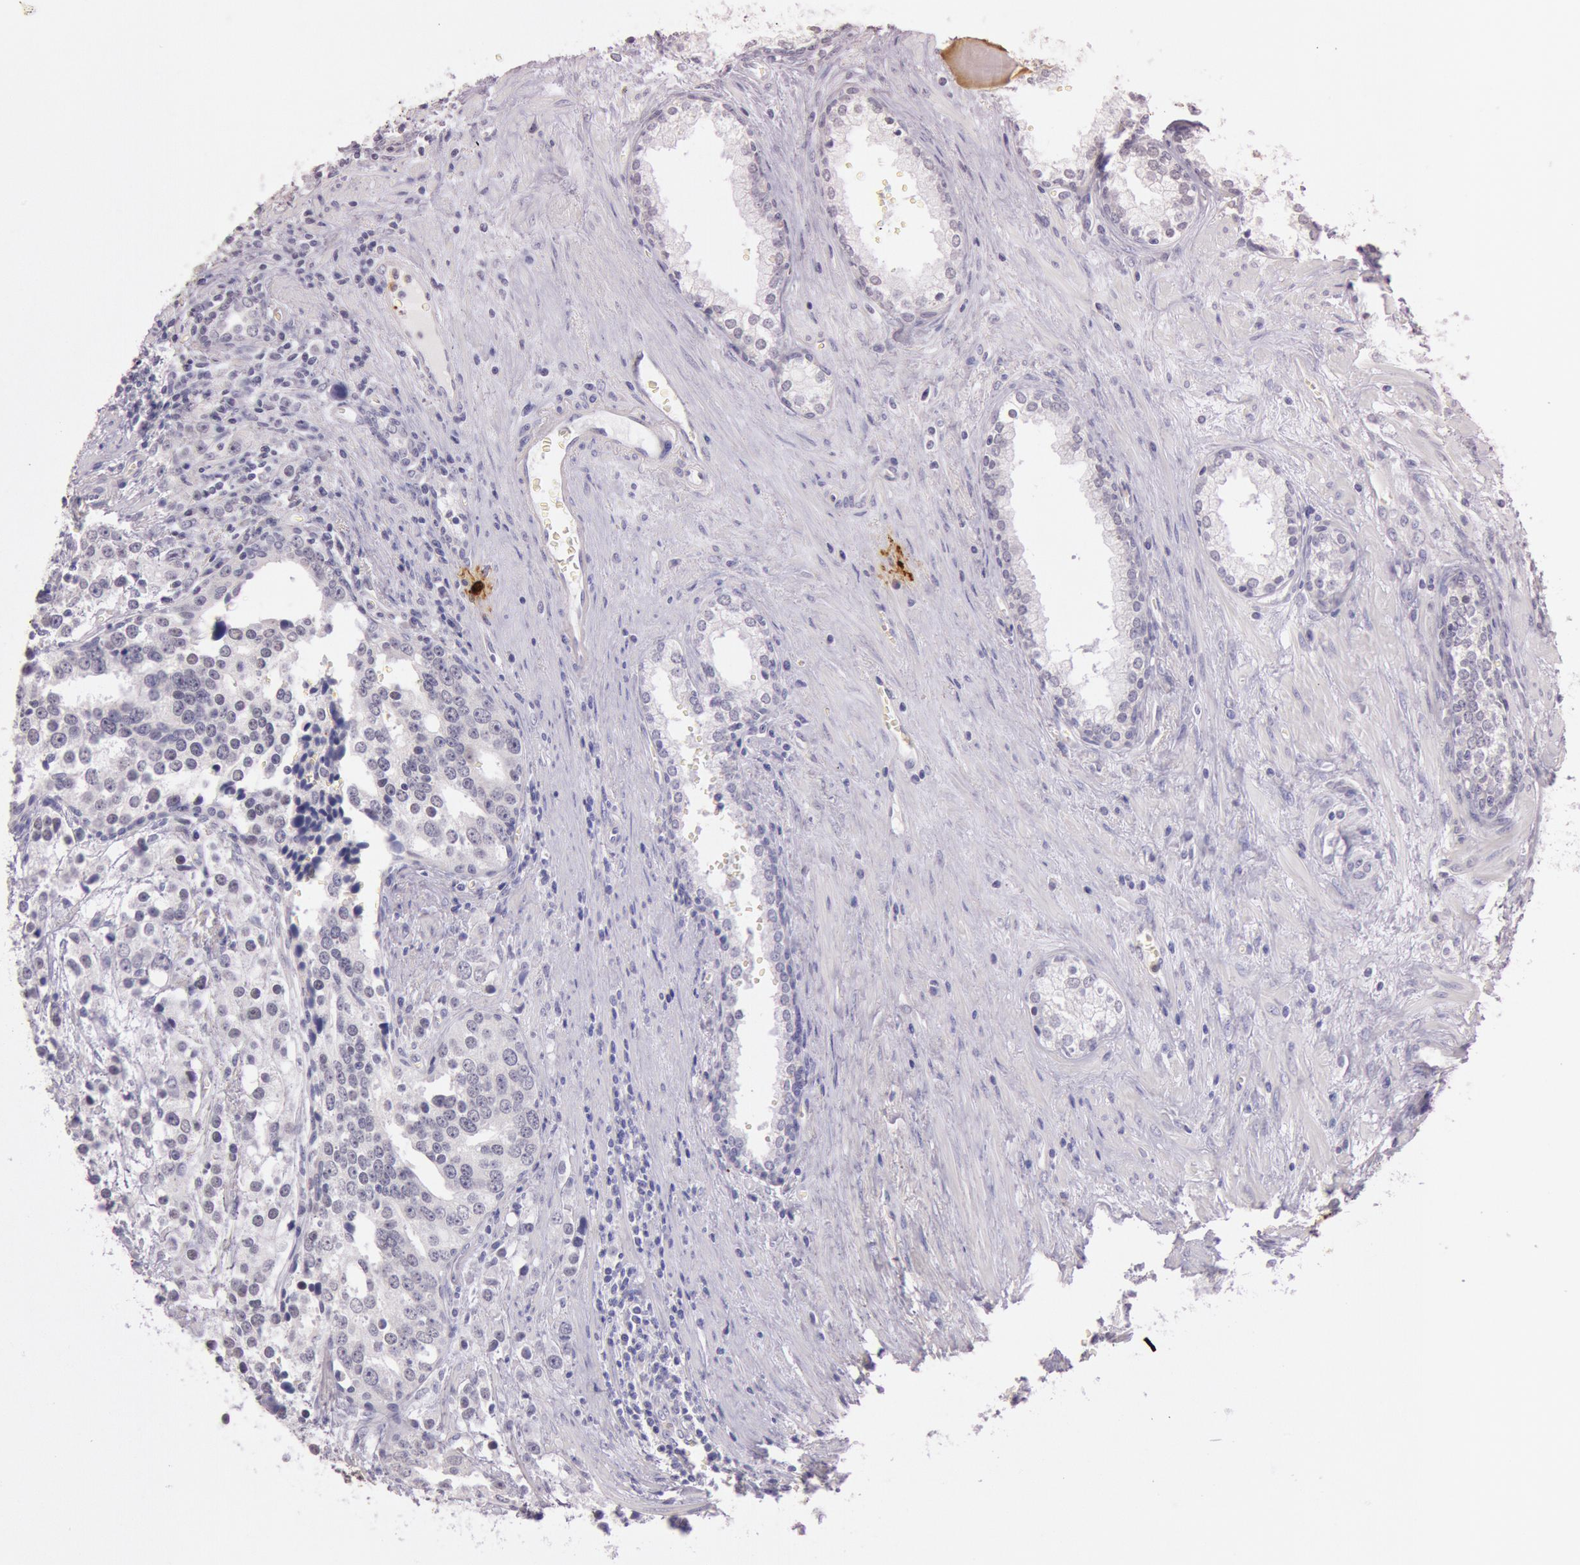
{"staining": {"intensity": "negative", "quantity": "none", "location": "none"}, "tissue": "prostate cancer", "cell_type": "Tumor cells", "image_type": "cancer", "snomed": [{"axis": "morphology", "description": "Adenocarcinoma, High grade"}, {"axis": "topography", "description": "Prostate"}], "caption": "This is an IHC image of human prostate cancer (high-grade adenocarcinoma). There is no staining in tumor cells.", "gene": "KDM6A", "patient": {"sex": "male", "age": 71}}